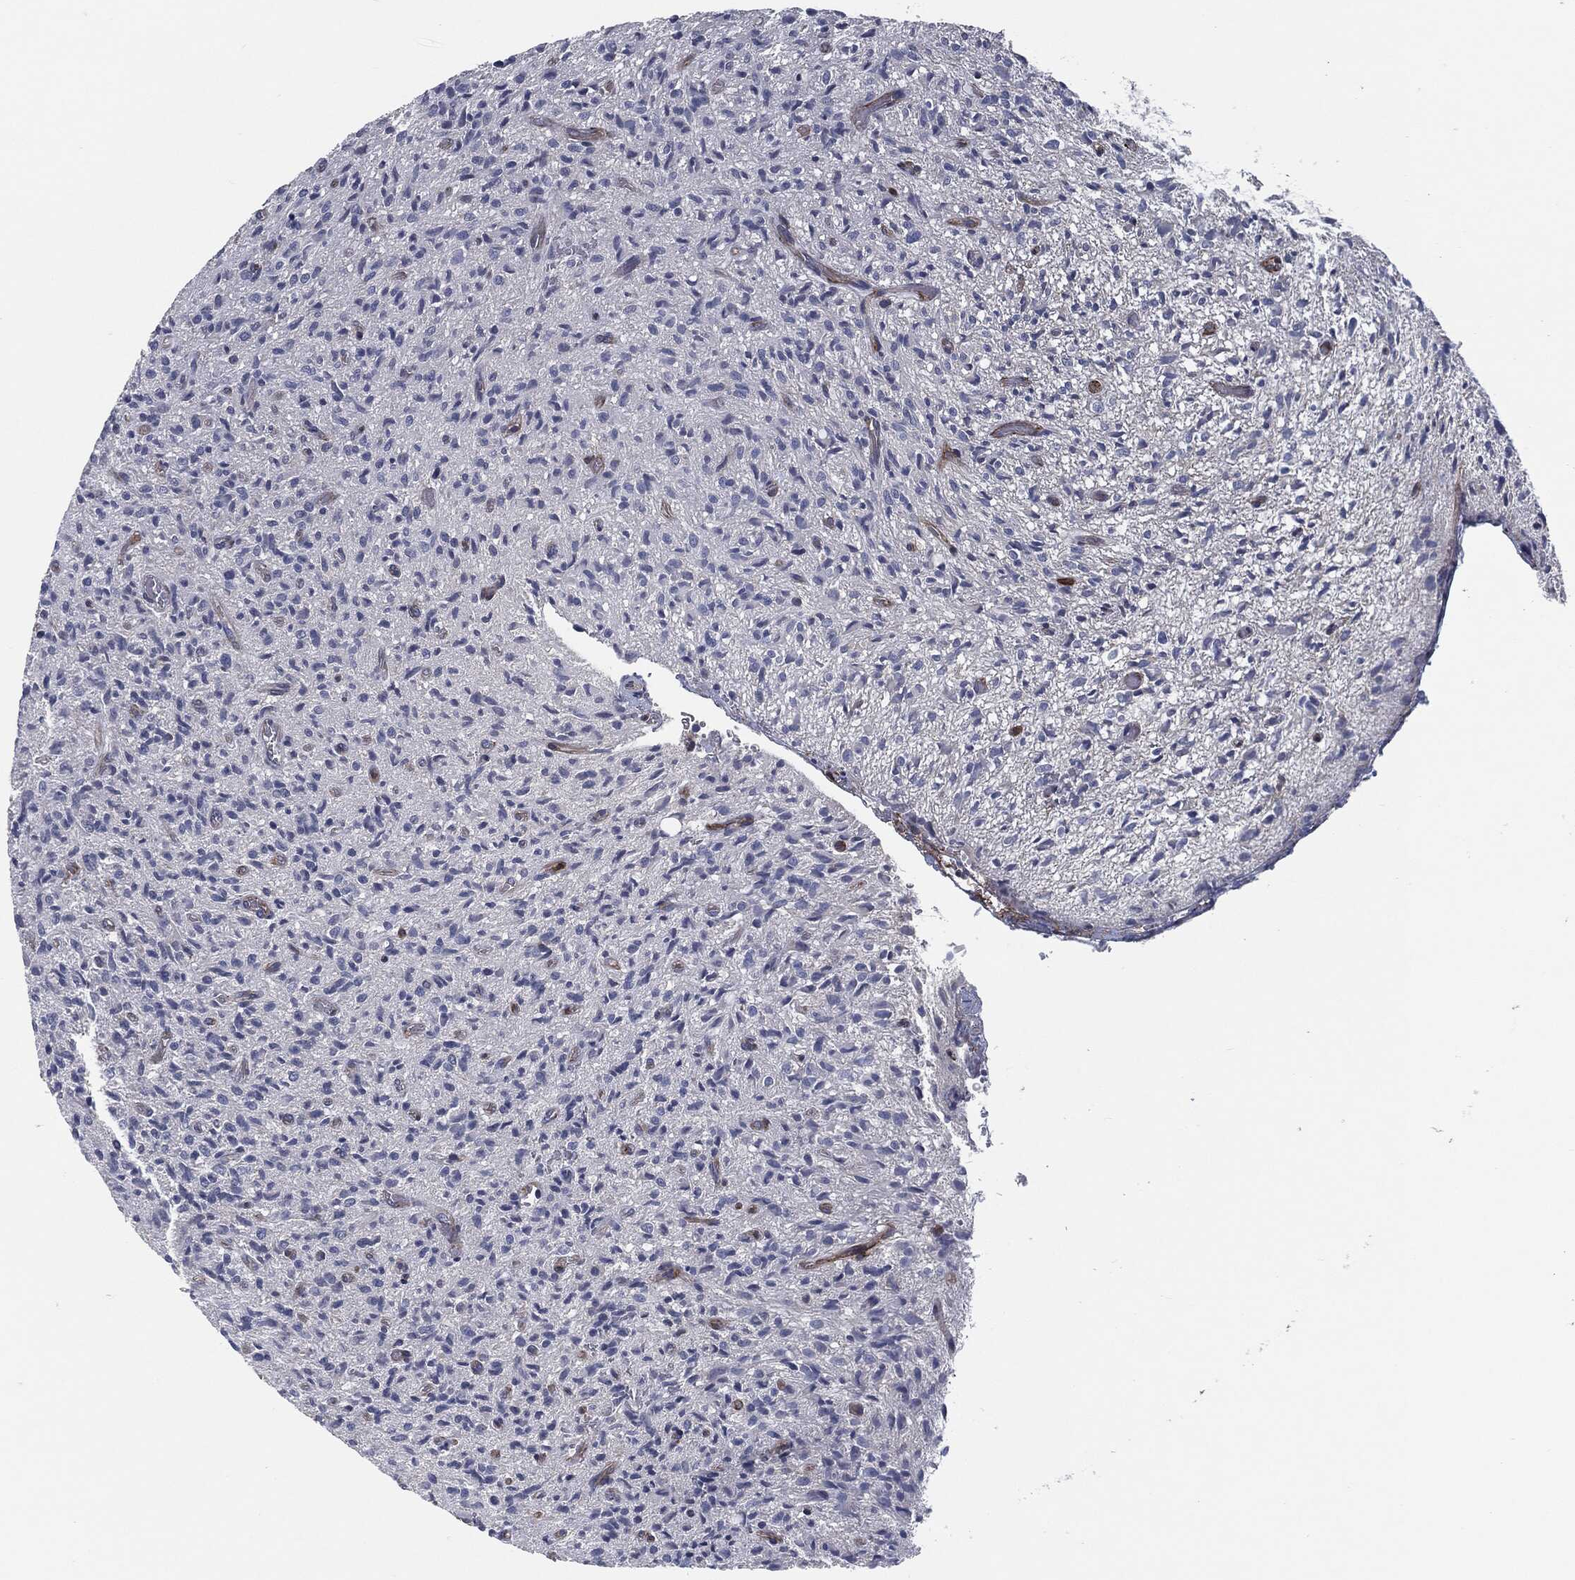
{"staining": {"intensity": "negative", "quantity": "none", "location": "none"}, "tissue": "glioma", "cell_type": "Tumor cells", "image_type": "cancer", "snomed": [{"axis": "morphology", "description": "Glioma, malignant, High grade"}, {"axis": "topography", "description": "Brain"}], "caption": "Immunohistochemical staining of human glioma displays no significant expression in tumor cells.", "gene": "SVIL", "patient": {"sex": "male", "age": 64}}